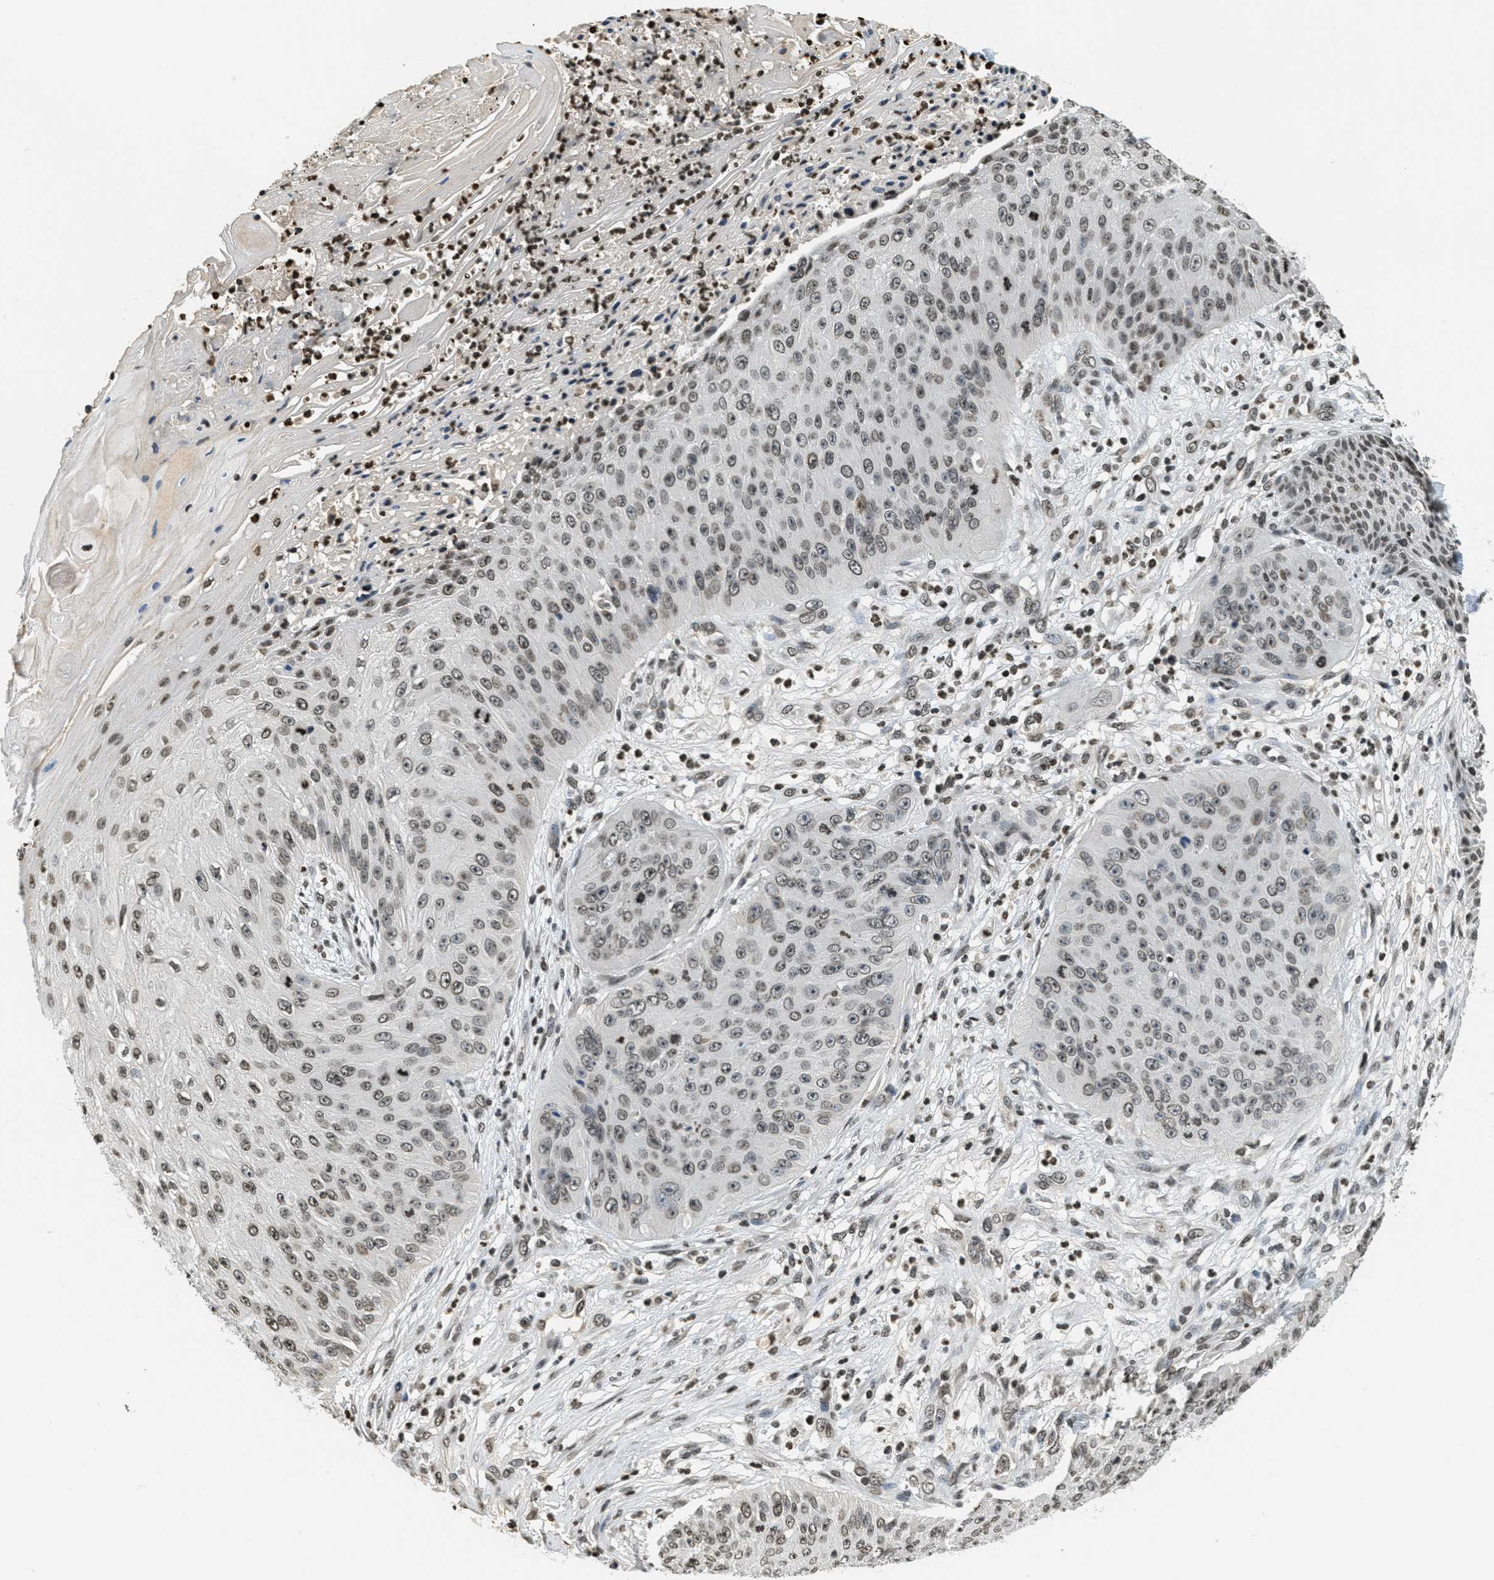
{"staining": {"intensity": "weak", "quantity": ">75%", "location": "nuclear"}, "tissue": "skin cancer", "cell_type": "Tumor cells", "image_type": "cancer", "snomed": [{"axis": "morphology", "description": "Squamous cell carcinoma, NOS"}, {"axis": "topography", "description": "Skin"}], "caption": "Immunohistochemical staining of squamous cell carcinoma (skin) displays weak nuclear protein positivity in about >75% of tumor cells.", "gene": "LDB2", "patient": {"sex": "female", "age": 80}}